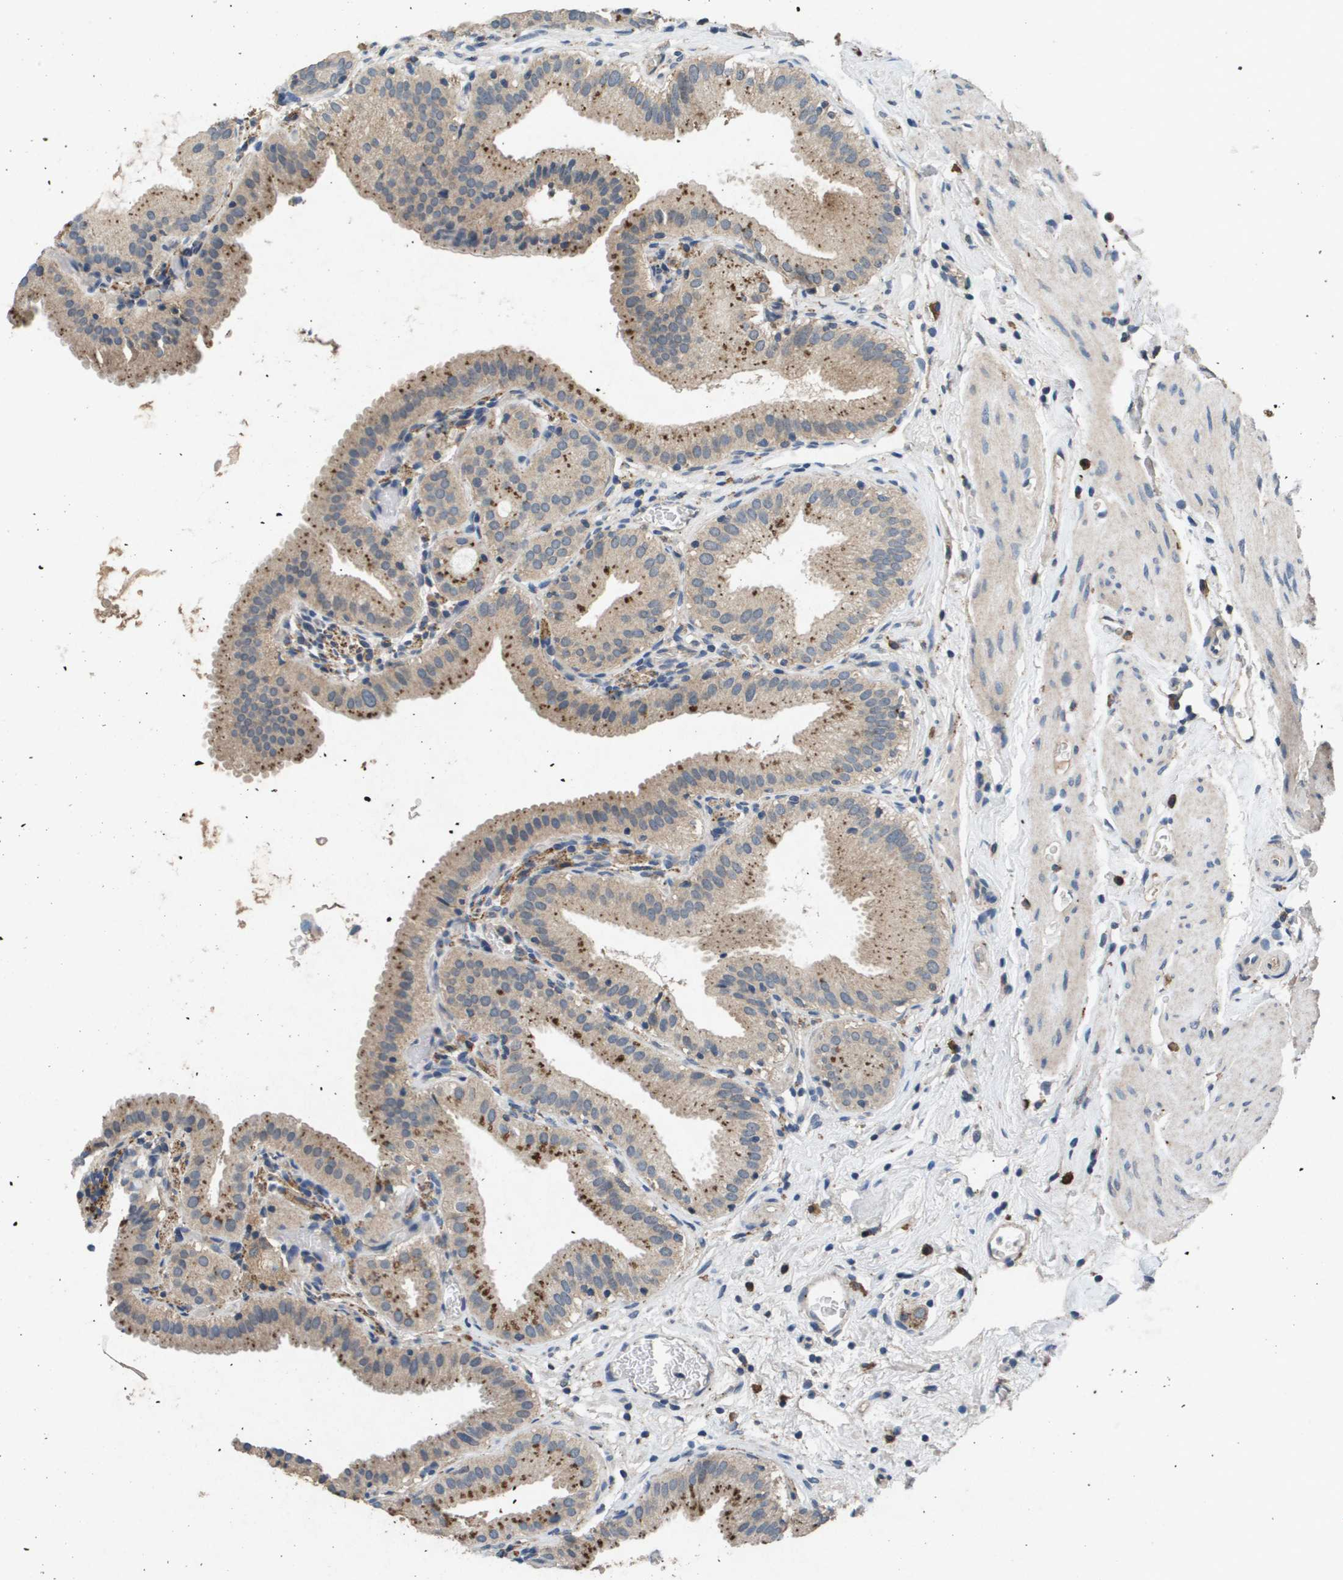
{"staining": {"intensity": "weak", "quantity": ">75%", "location": "cytoplasmic/membranous"}, "tissue": "gallbladder", "cell_type": "Glandular cells", "image_type": "normal", "snomed": [{"axis": "morphology", "description": "Normal tissue, NOS"}, {"axis": "topography", "description": "Gallbladder"}], "caption": "Human gallbladder stained for a protein (brown) exhibits weak cytoplasmic/membranous positive expression in about >75% of glandular cells.", "gene": "PROC", "patient": {"sex": "male", "age": 54}}